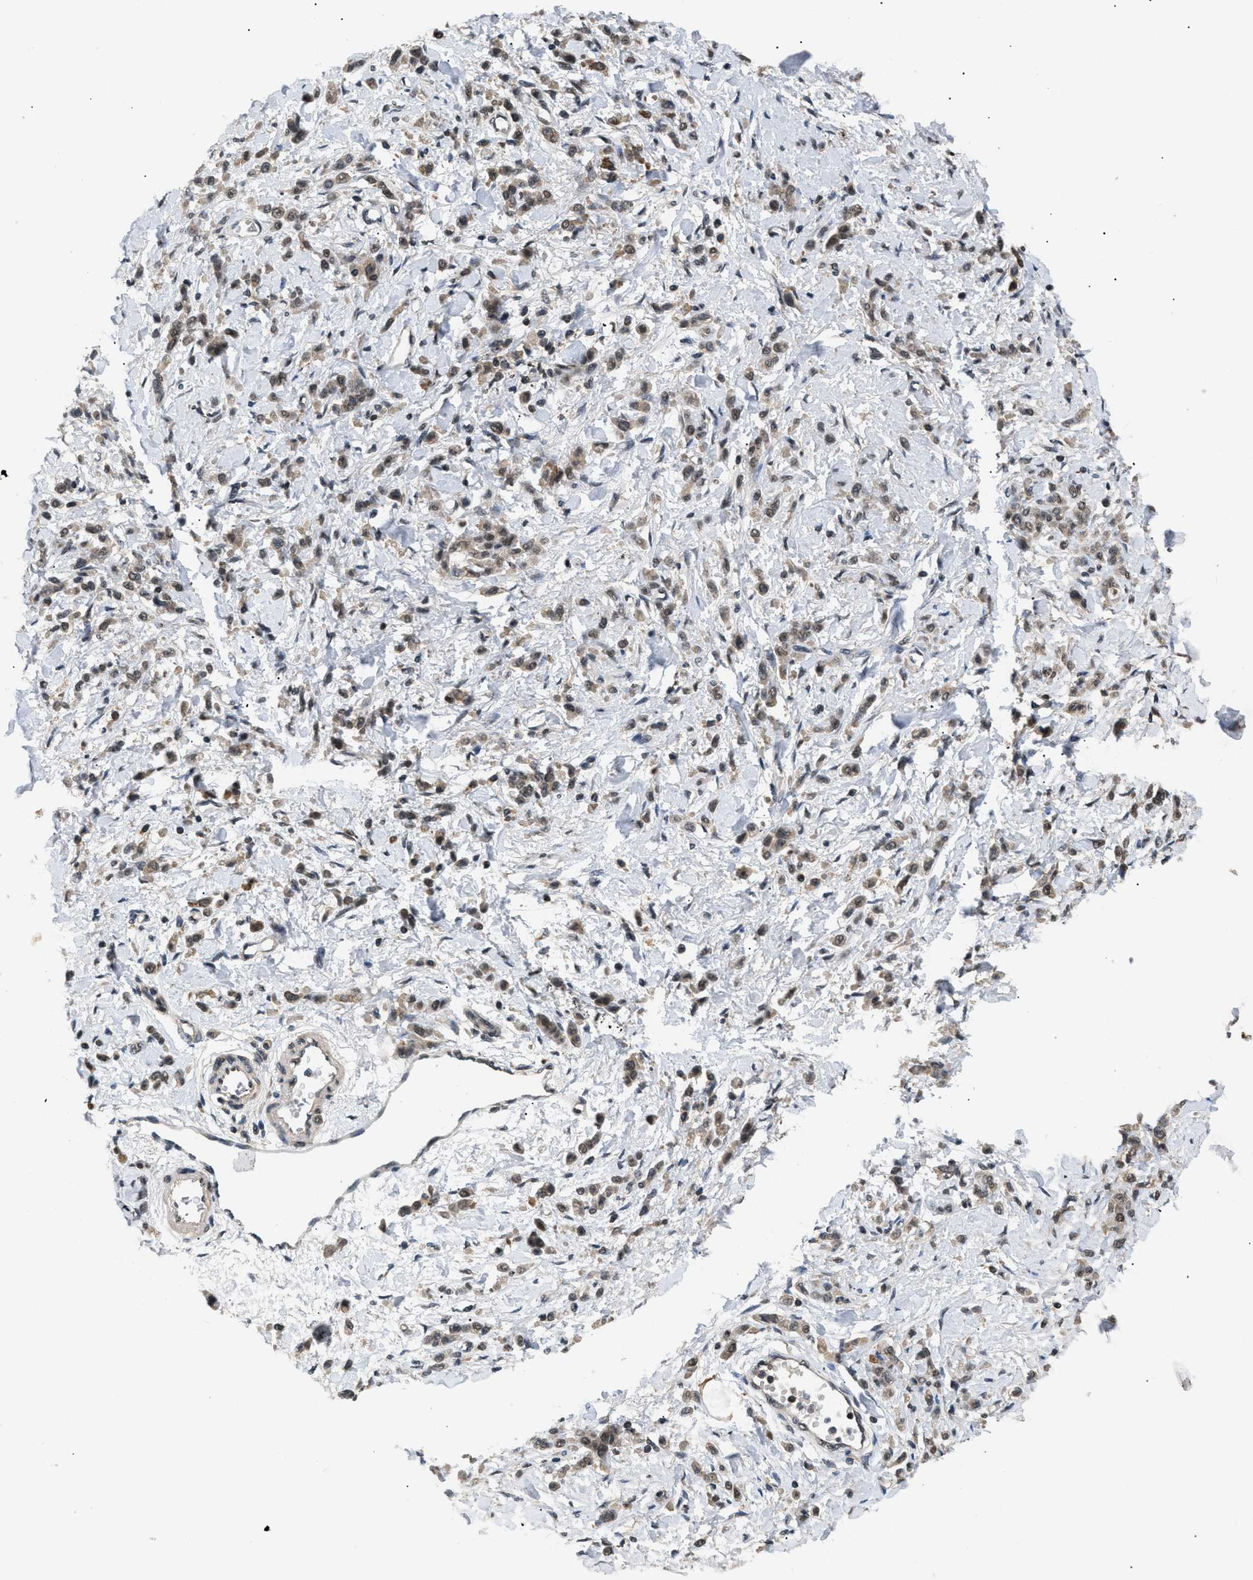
{"staining": {"intensity": "moderate", "quantity": ">75%", "location": "nuclear"}, "tissue": "stomach cancer", "cell_type": "Tumor cells", "image_type": "cancer", "snomed": [{"axis": "morphology", "description": "Normal tissue, NOS"}, {"axis": "morphology", "description": "Adenocarcinoma, NOS"}, {"axis": "topography", "description": "Stomach"}], "caption": "This histopathology image demonstrates immunohistochemistry staining of human adenocarcinoma (stomach), with medium moderate nuclear expression in approximately >75% of tumor cells.", "gene": "RBM5", "patient": {"sex": "male", "age": 82}}